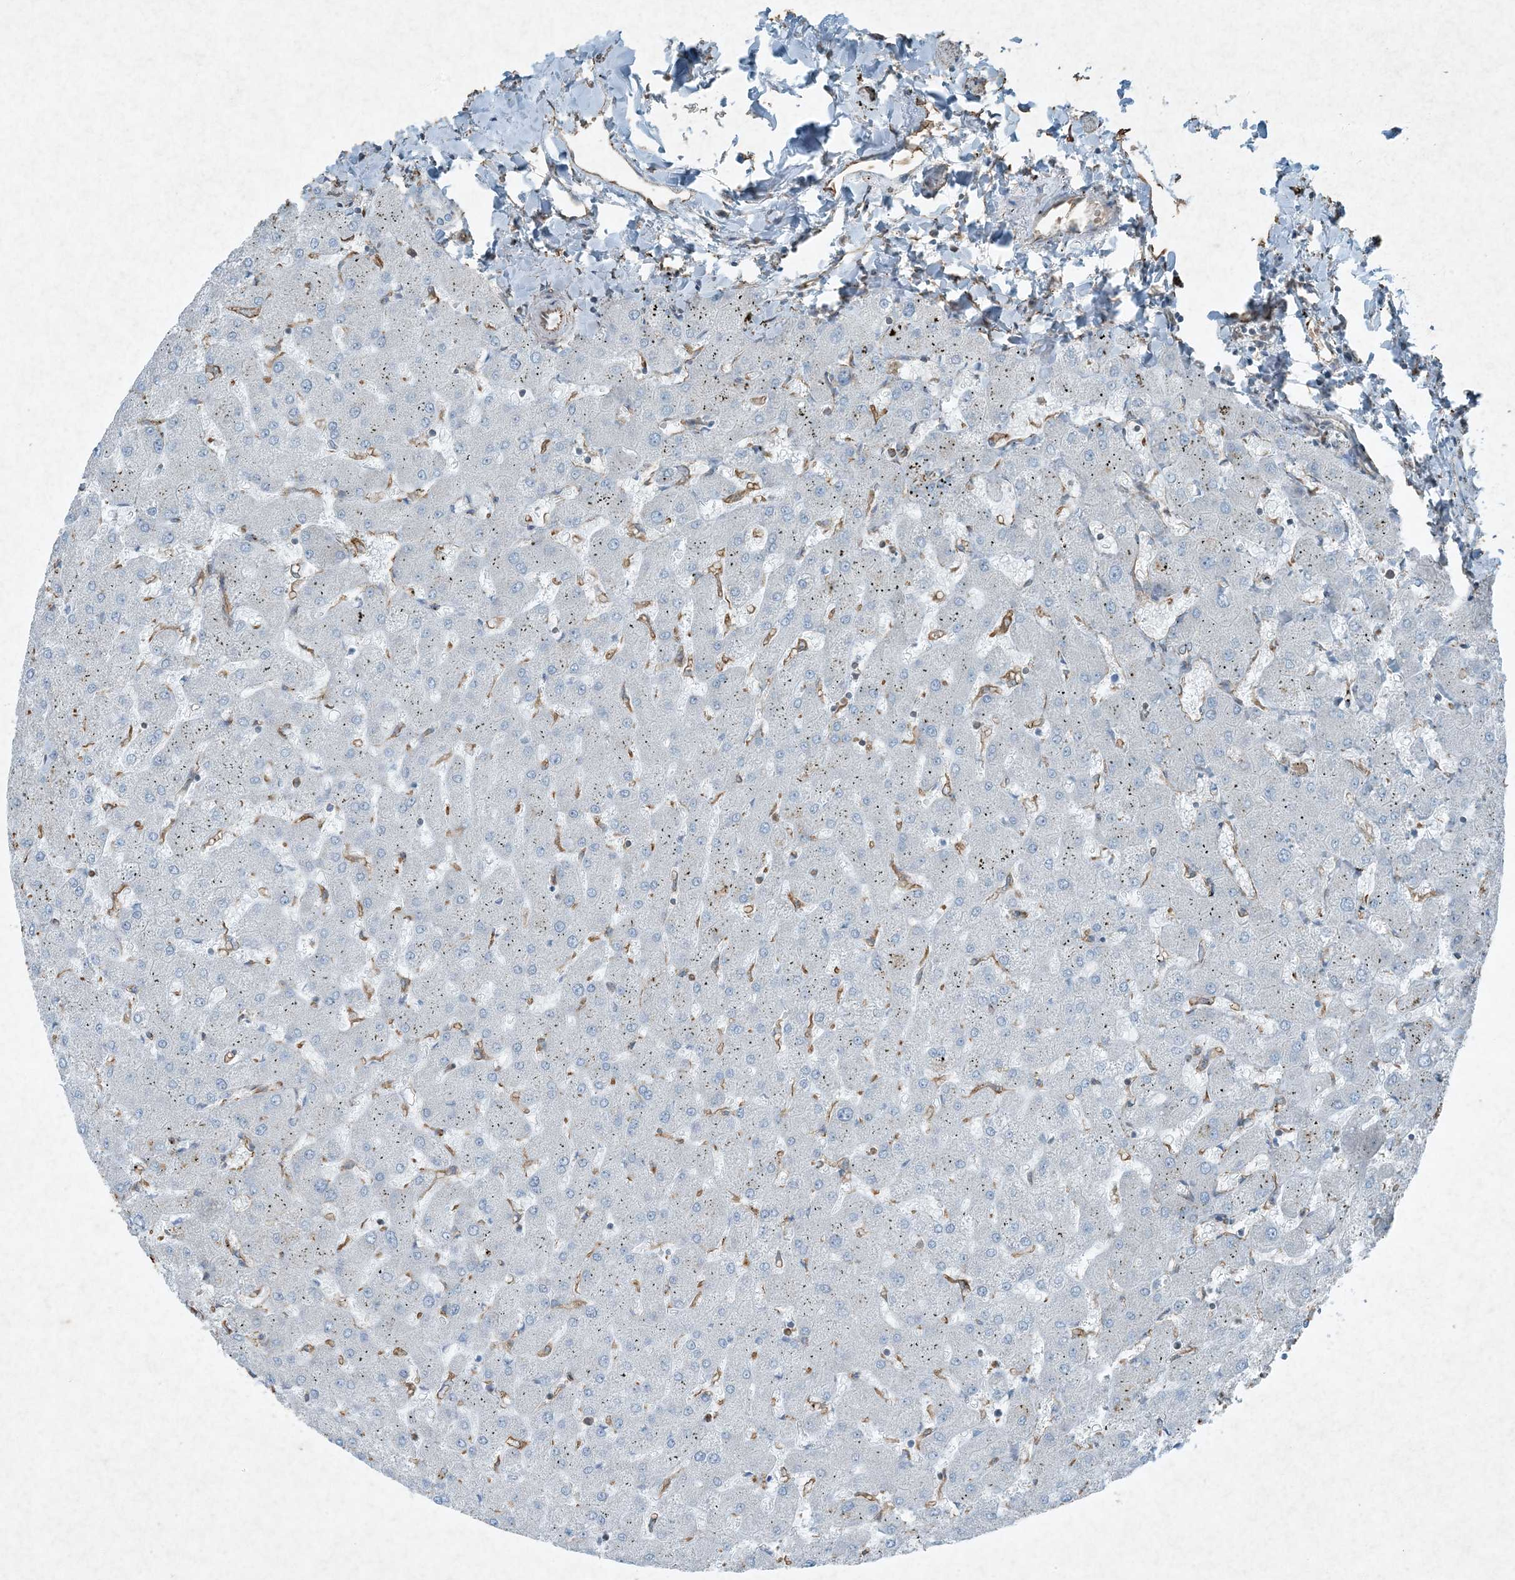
{"staining": {"intensity": "negative", "quantity": "none", "location": "none"}, "tissue": "liver", "cell_type": "Cholangiocytes", "image_type": "normal", "snomed": [{"axis": "morphology", "description": "Normal tissue, NOS"}, {"axis": "topography", "description": "Liver"}], "caption": "High magnification brightfield microscopy of normal liver stained with DAB (3,3'-diaminobenzidine) (brown) and counterstained with hematoxylin (blue): cholangiocytes show no significant staining. (DAB (3,3'-diaminobenzidine) immunohistochemistry, high magnification).", "gene": "RYK", "patient": {"sex": "female", "age": 63}}